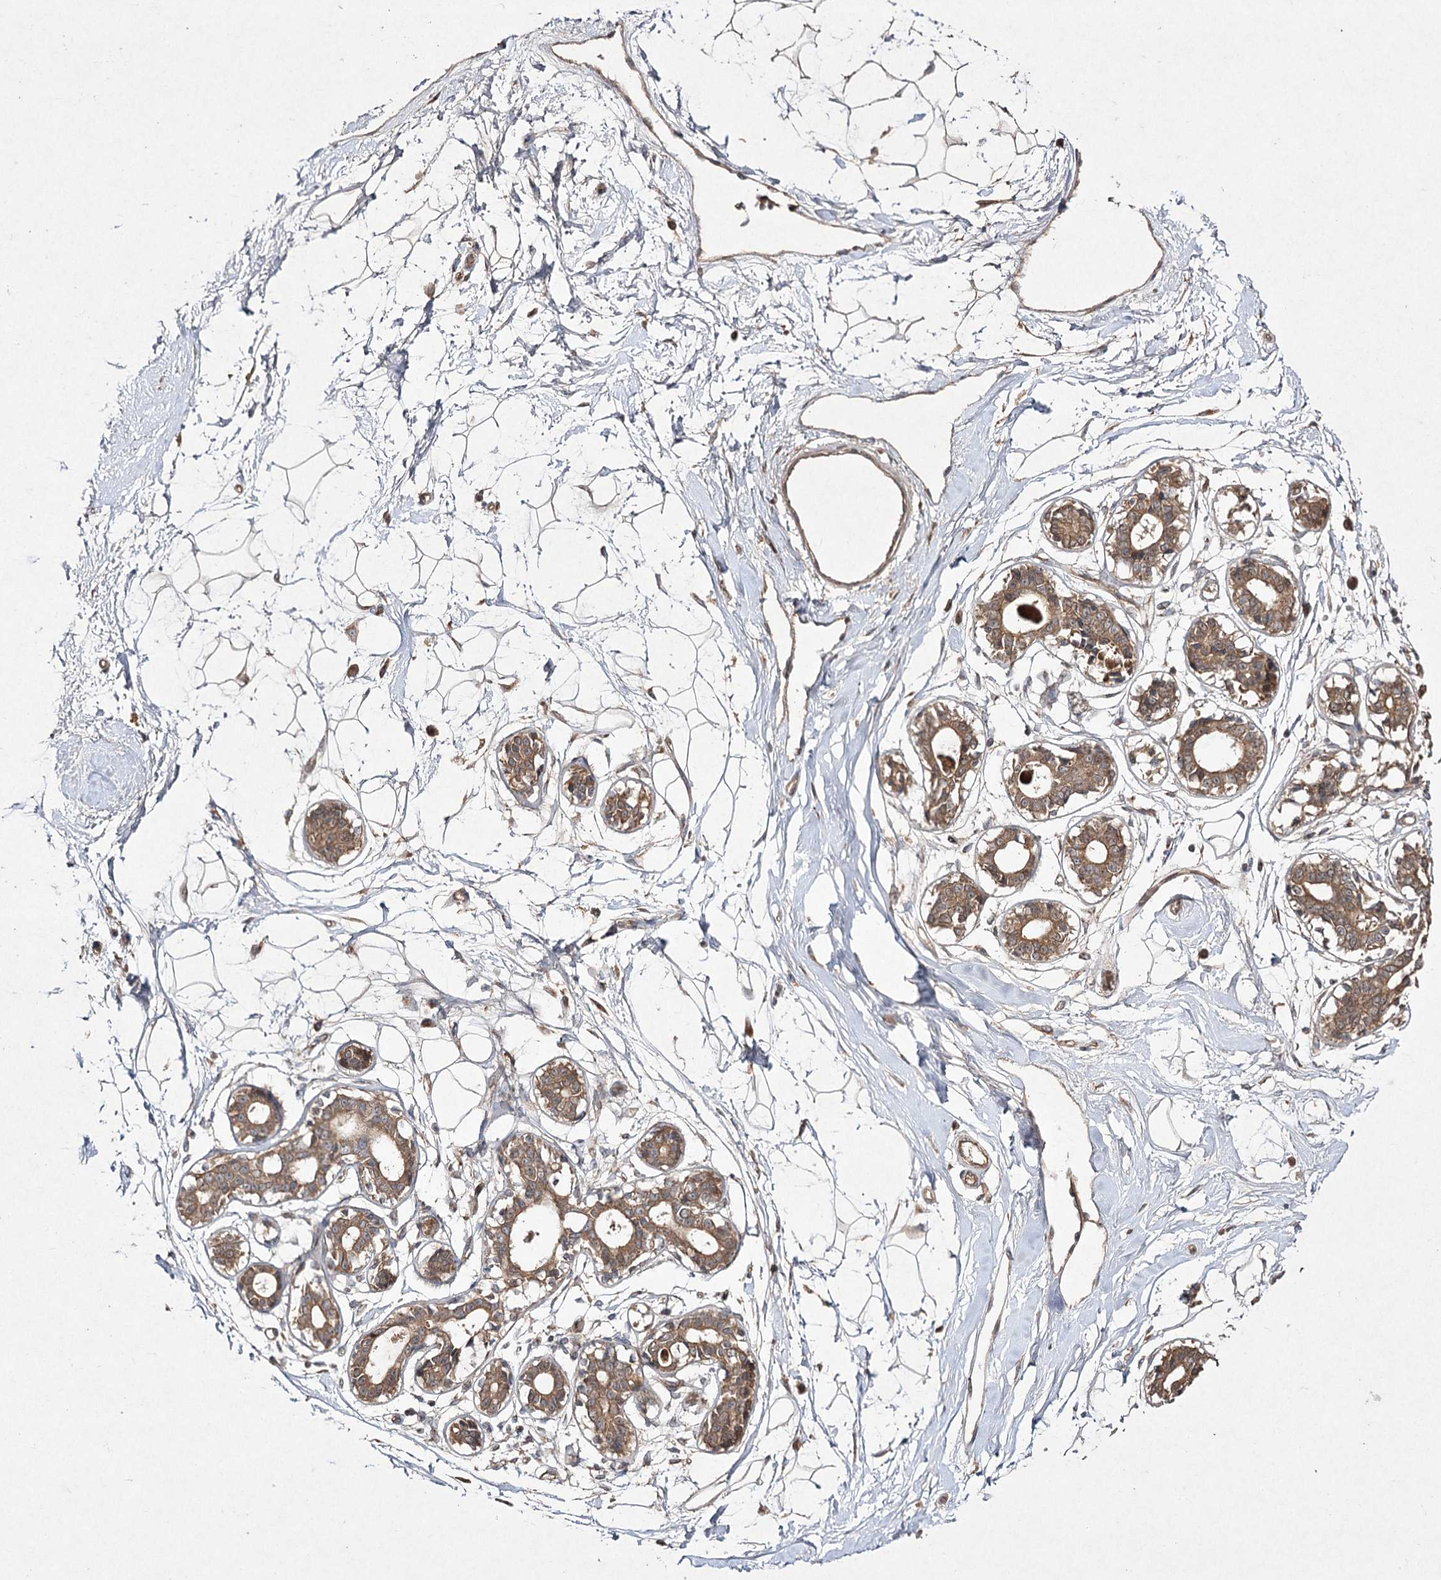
{"staining": {"intensity": "weak", "quantity": ">75%", "location": "cytoplasmic/membranous"}, "tissue": "breast", "cell_type": "Adipocytes", "image_type": "normal", "snomed": [{"axis": "morphology", "description": "Normal tissue, NOS"}, {"axis": "topography", "description": "Breast"}], "caption": "The histopathology image shows a brown stain indicating the presence of a protein in the cytoplasmic/membranous of adipocytes in breast.", "gene": "FANCL", "patient": {"sex": "female", "age": 45}}